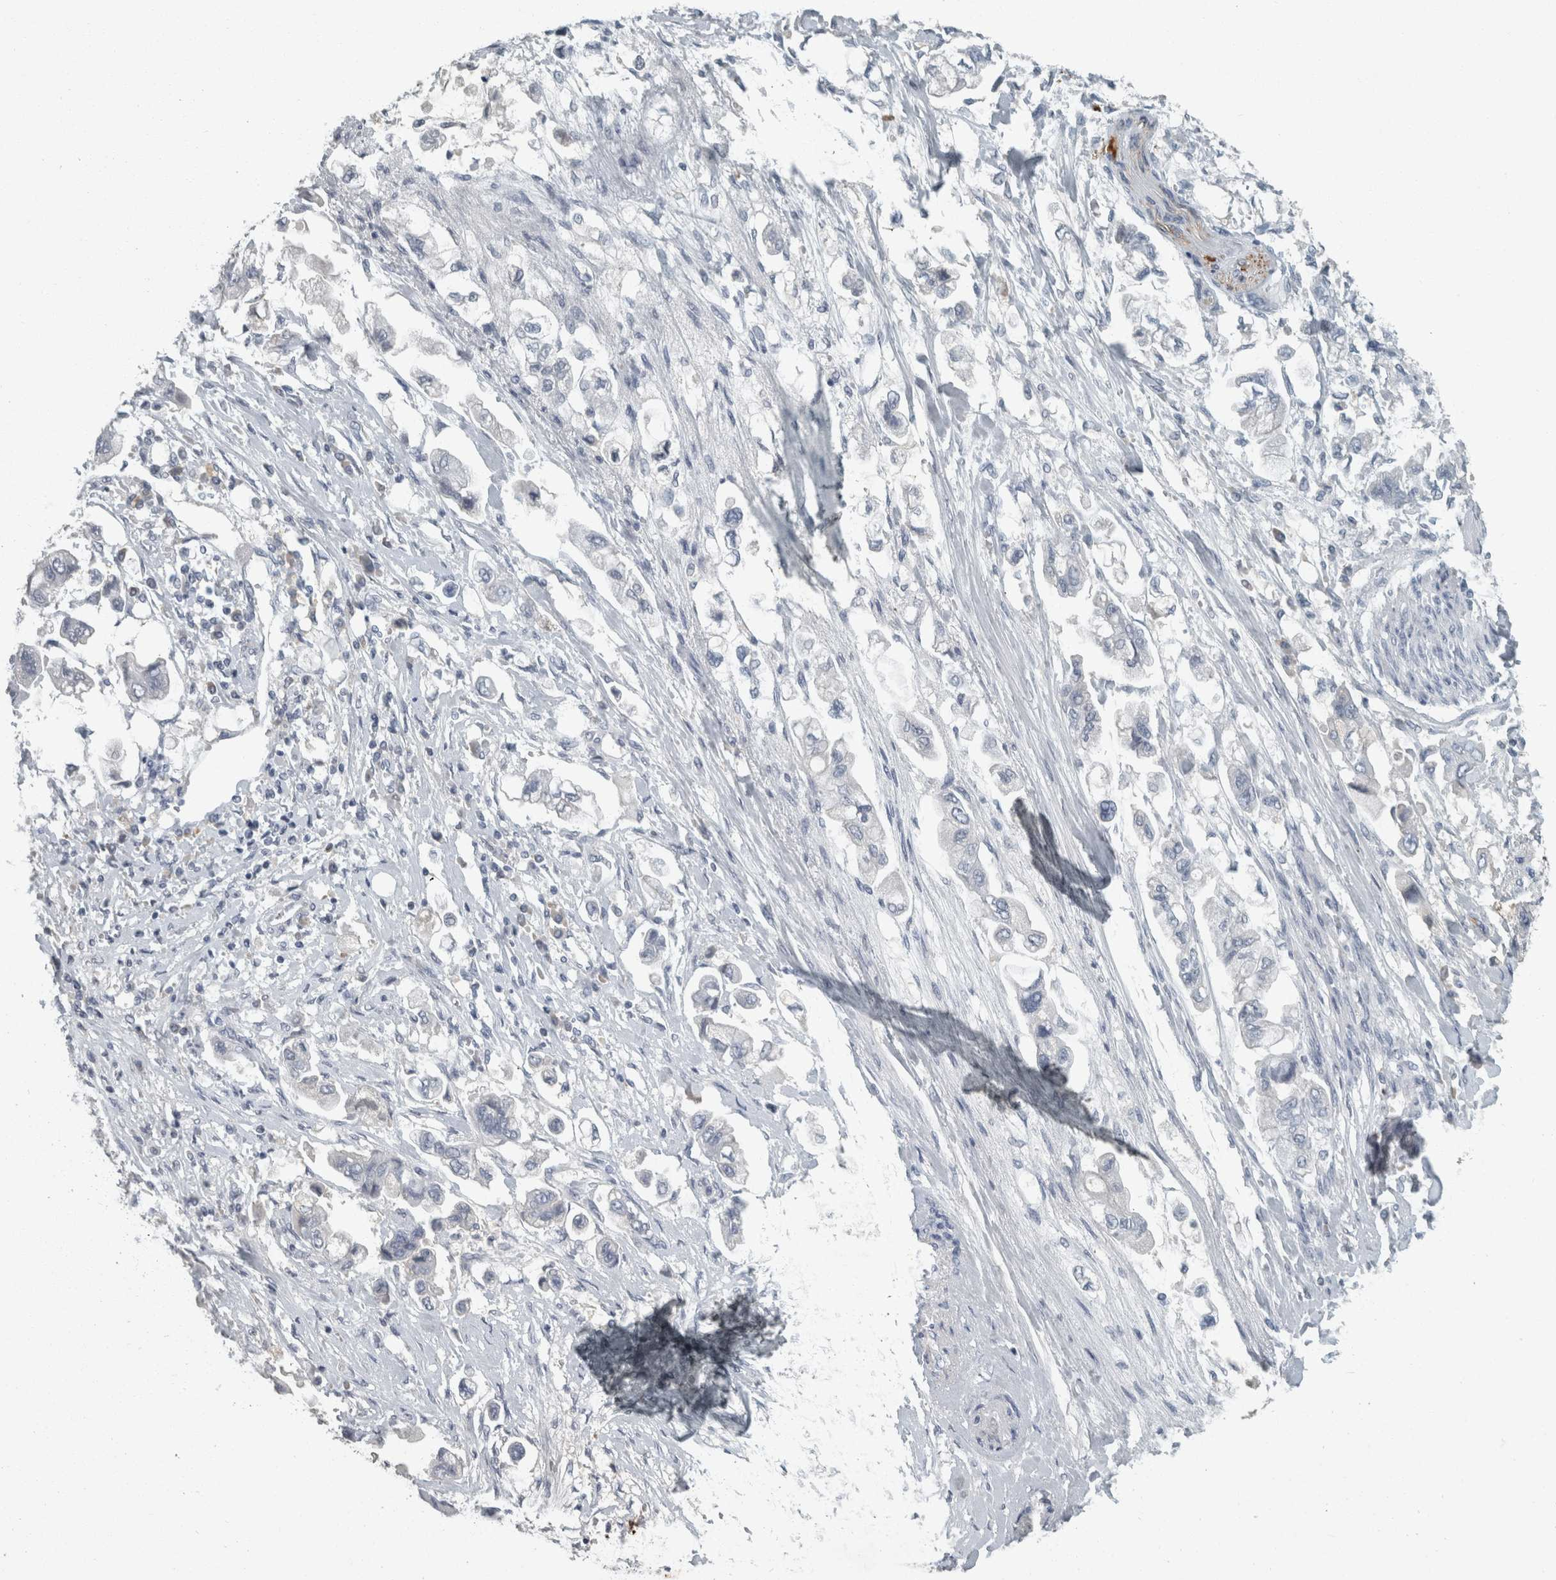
{"staining": {"intensity": "negative", "quantity": "none", "location": "none"}, "tissue": "stomach cancer", "cell_type": "Tumor cells", "image_type": "cancer", "snomed": [{"axis": "morphology", "description": "Adenocarcinoma, NOS"}, {"axis": "topography", "description": "Stomach"}], "caption": "This is a photomicrograph of IHC staining of stomach adenocarcinoma, which shows no positivity in tumor cells.", "gene": "CHL1", "patient": {"sex": "male", "age": 62}}